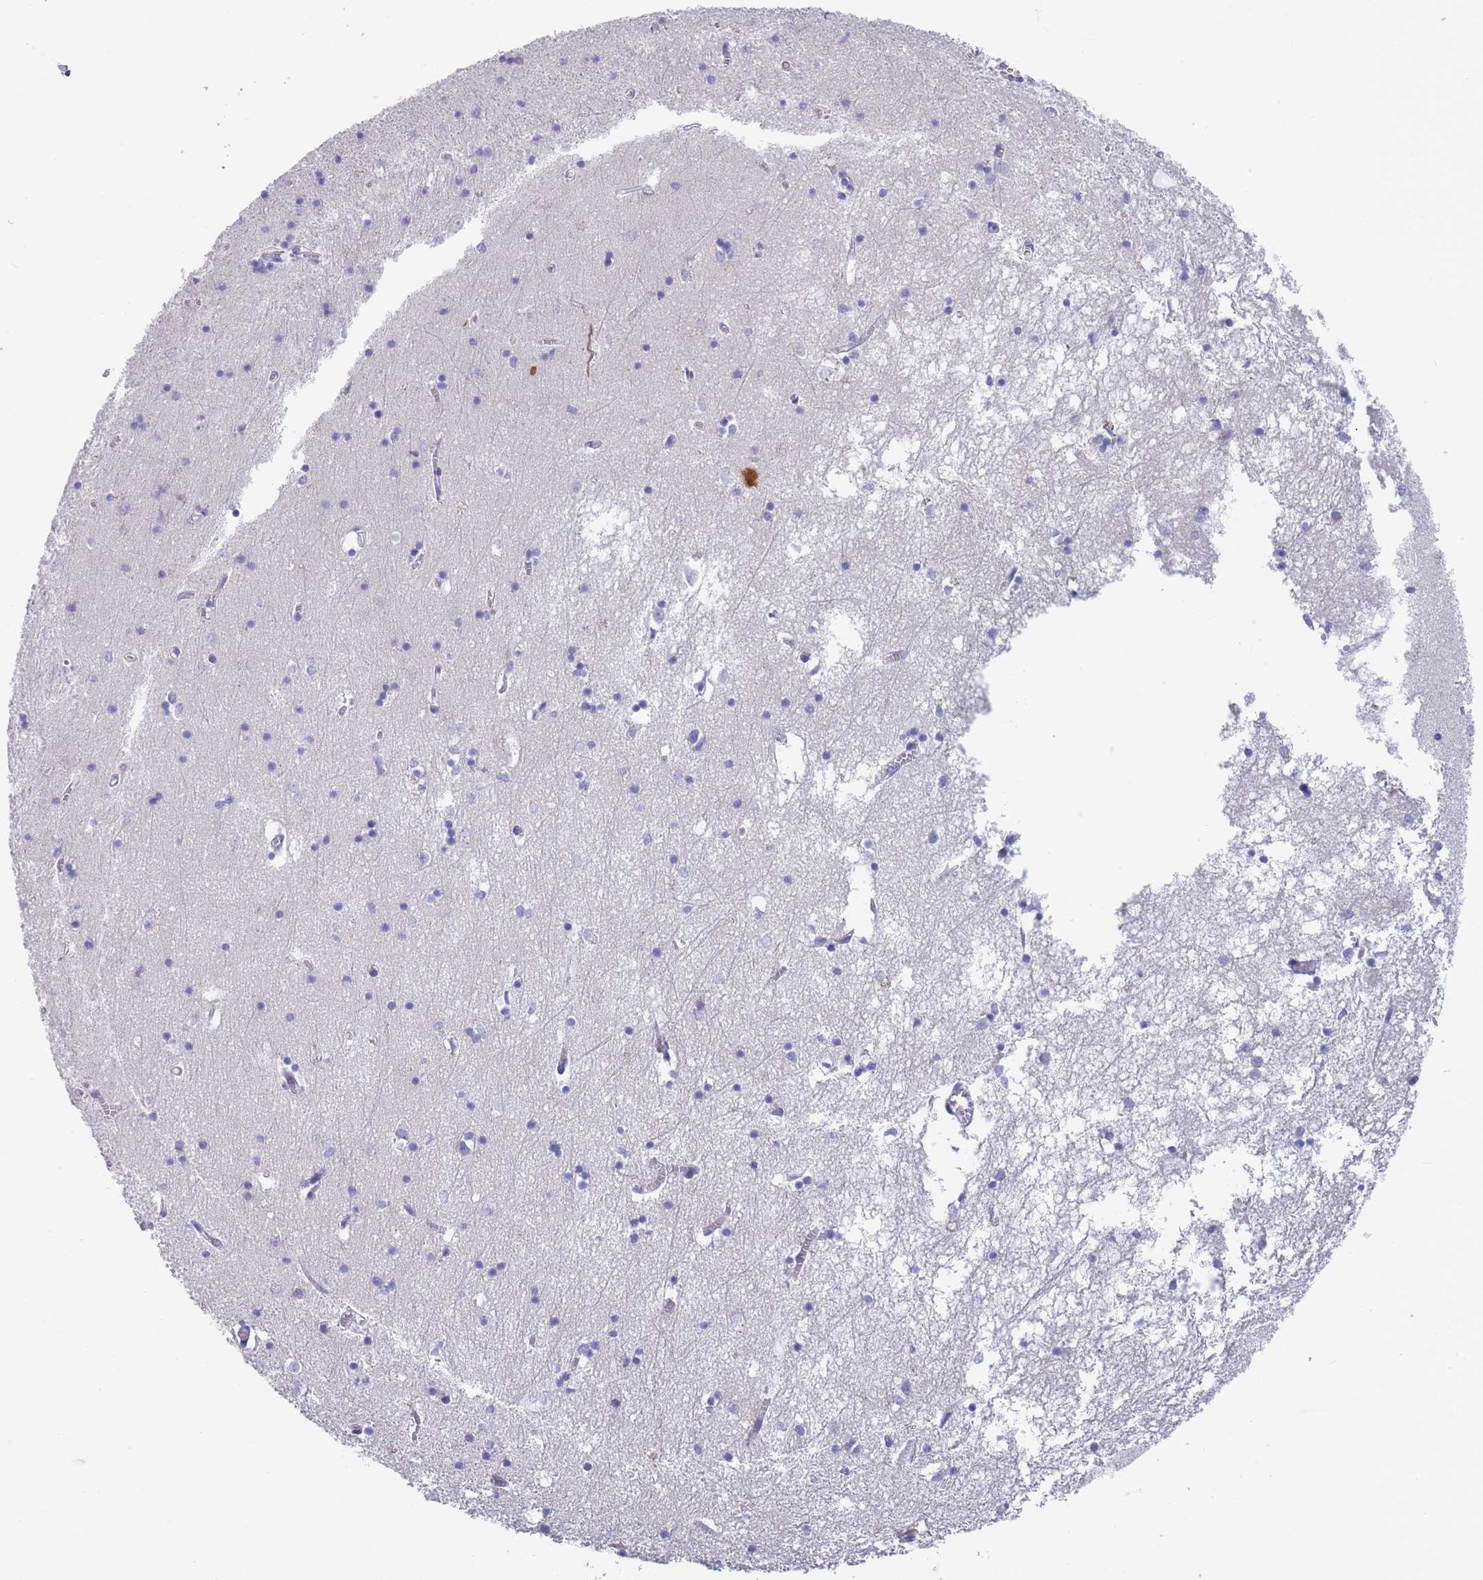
{"staining": {"intensity": "negative", "quantity": "none", "location": "none"}, "tissue": "hippocampus", "cell_type": "Glial cells", "image_type": "normal", "snomed": [{"axis": "morphology", "description": "Normal tissue, NOS"}, {"axis": "topography", "description": "Hippocampus"}], "caption": "This image is of benign hippocampus stained with immunohistochemistry to label a protein in brown with the nuclei are counter-stained blue. There is no staining in glial cells. Nuclei are stained in blue.", "gene": "SCCPDH", "patient": {"sex": "male", "age": 70}}